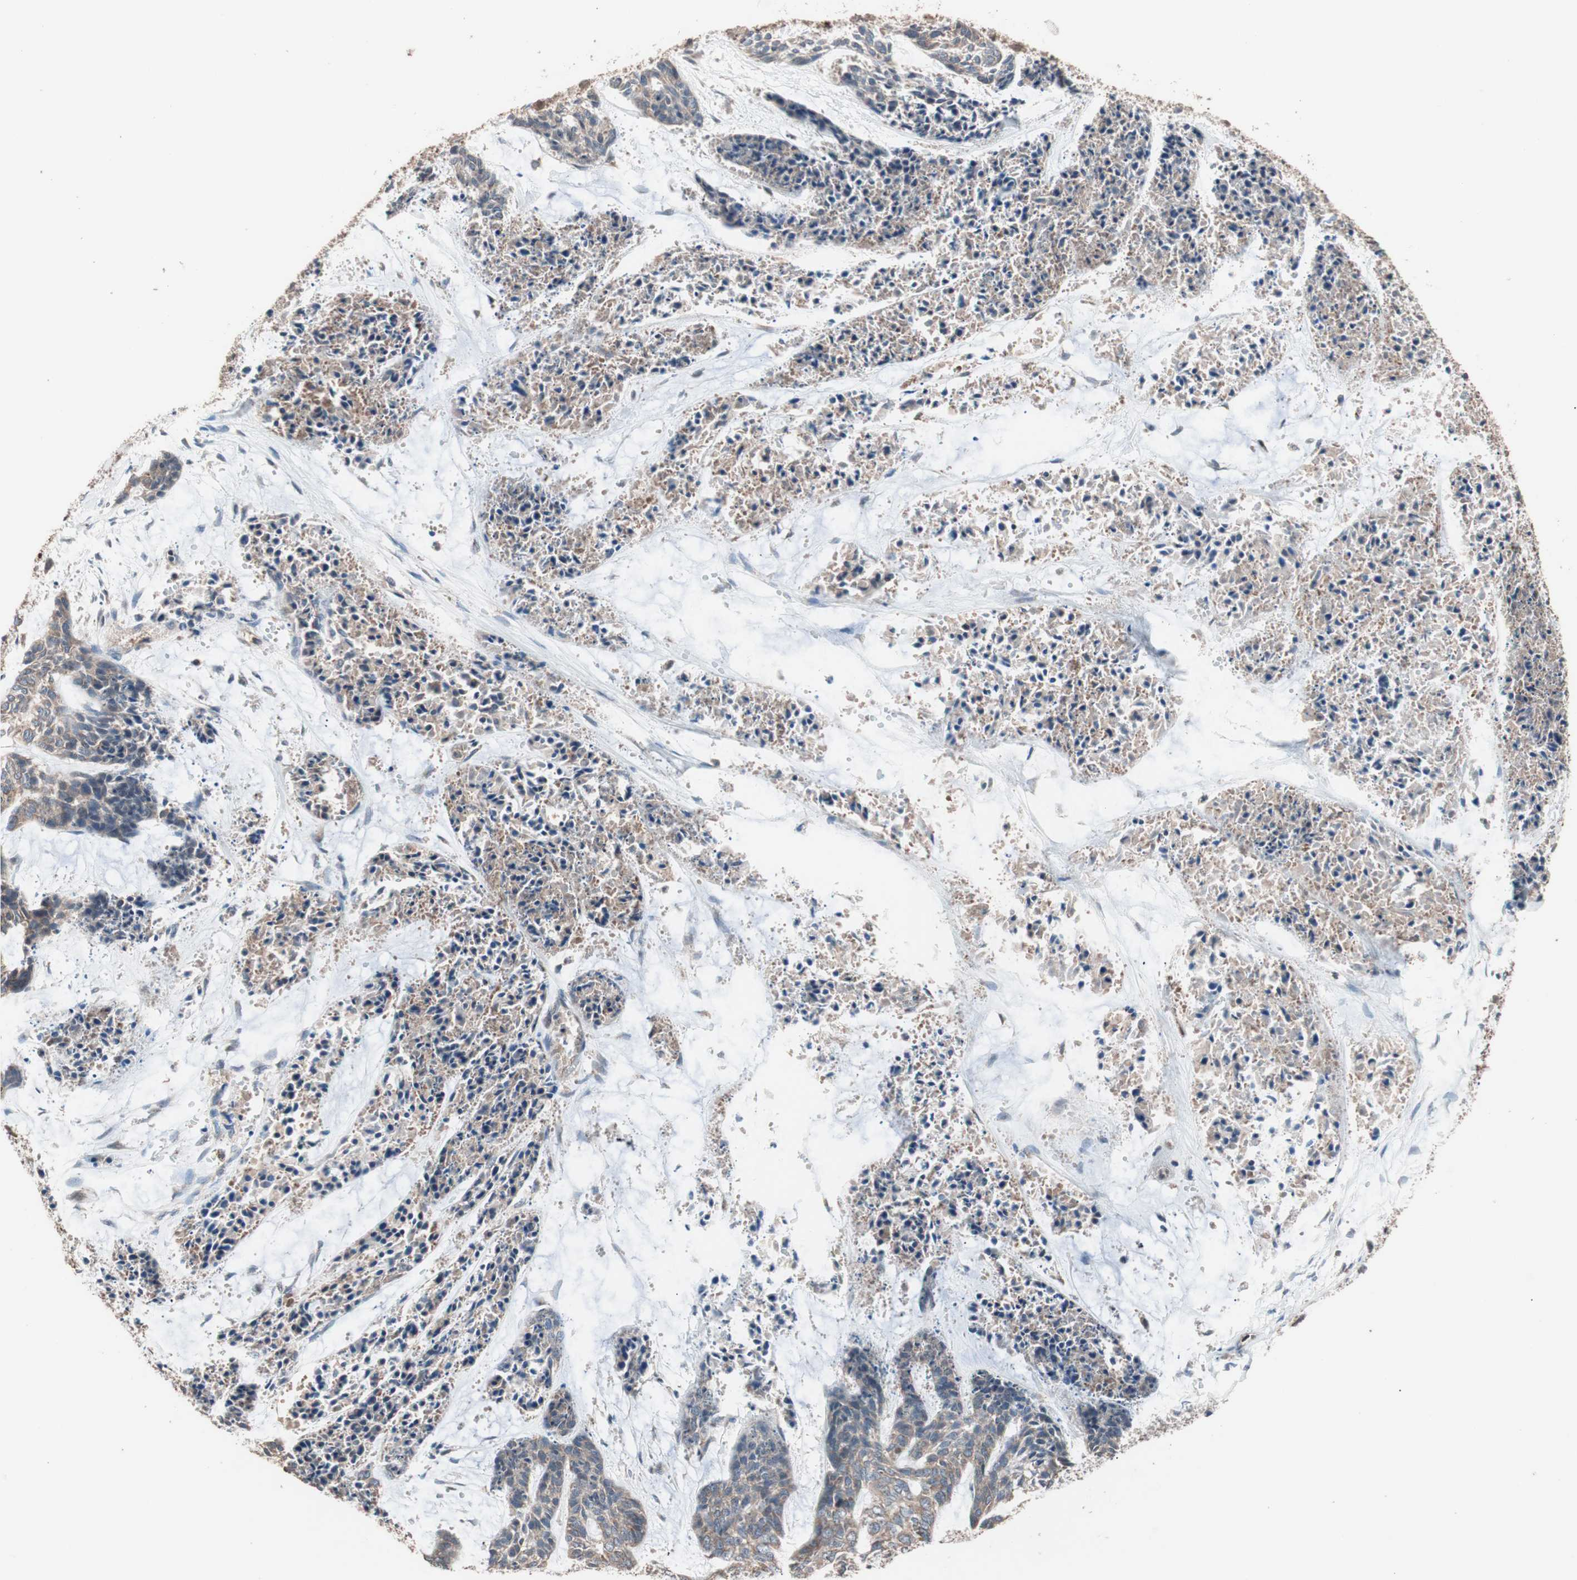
{"staining": {"intensity": "moderate", "quantity": ">75%", "location": "cytoplasmic/membranous"}, "tissue": "skin cancer", "cell_type": "Tumor cells", "image_type": "cancer", "snomed": [{"axis": "morphology", "description": "Basal cell carcinoma"}, {"axis": "topography", "description": "Skin"}], "caption": "Skin basal cell carcinoma tissue demonstrates moderate cytoplasmic/membranous expression in approximately >75% of tumor cells", "gene": "GLYCTK", "patient": {"sex": "female", "age": 64}}